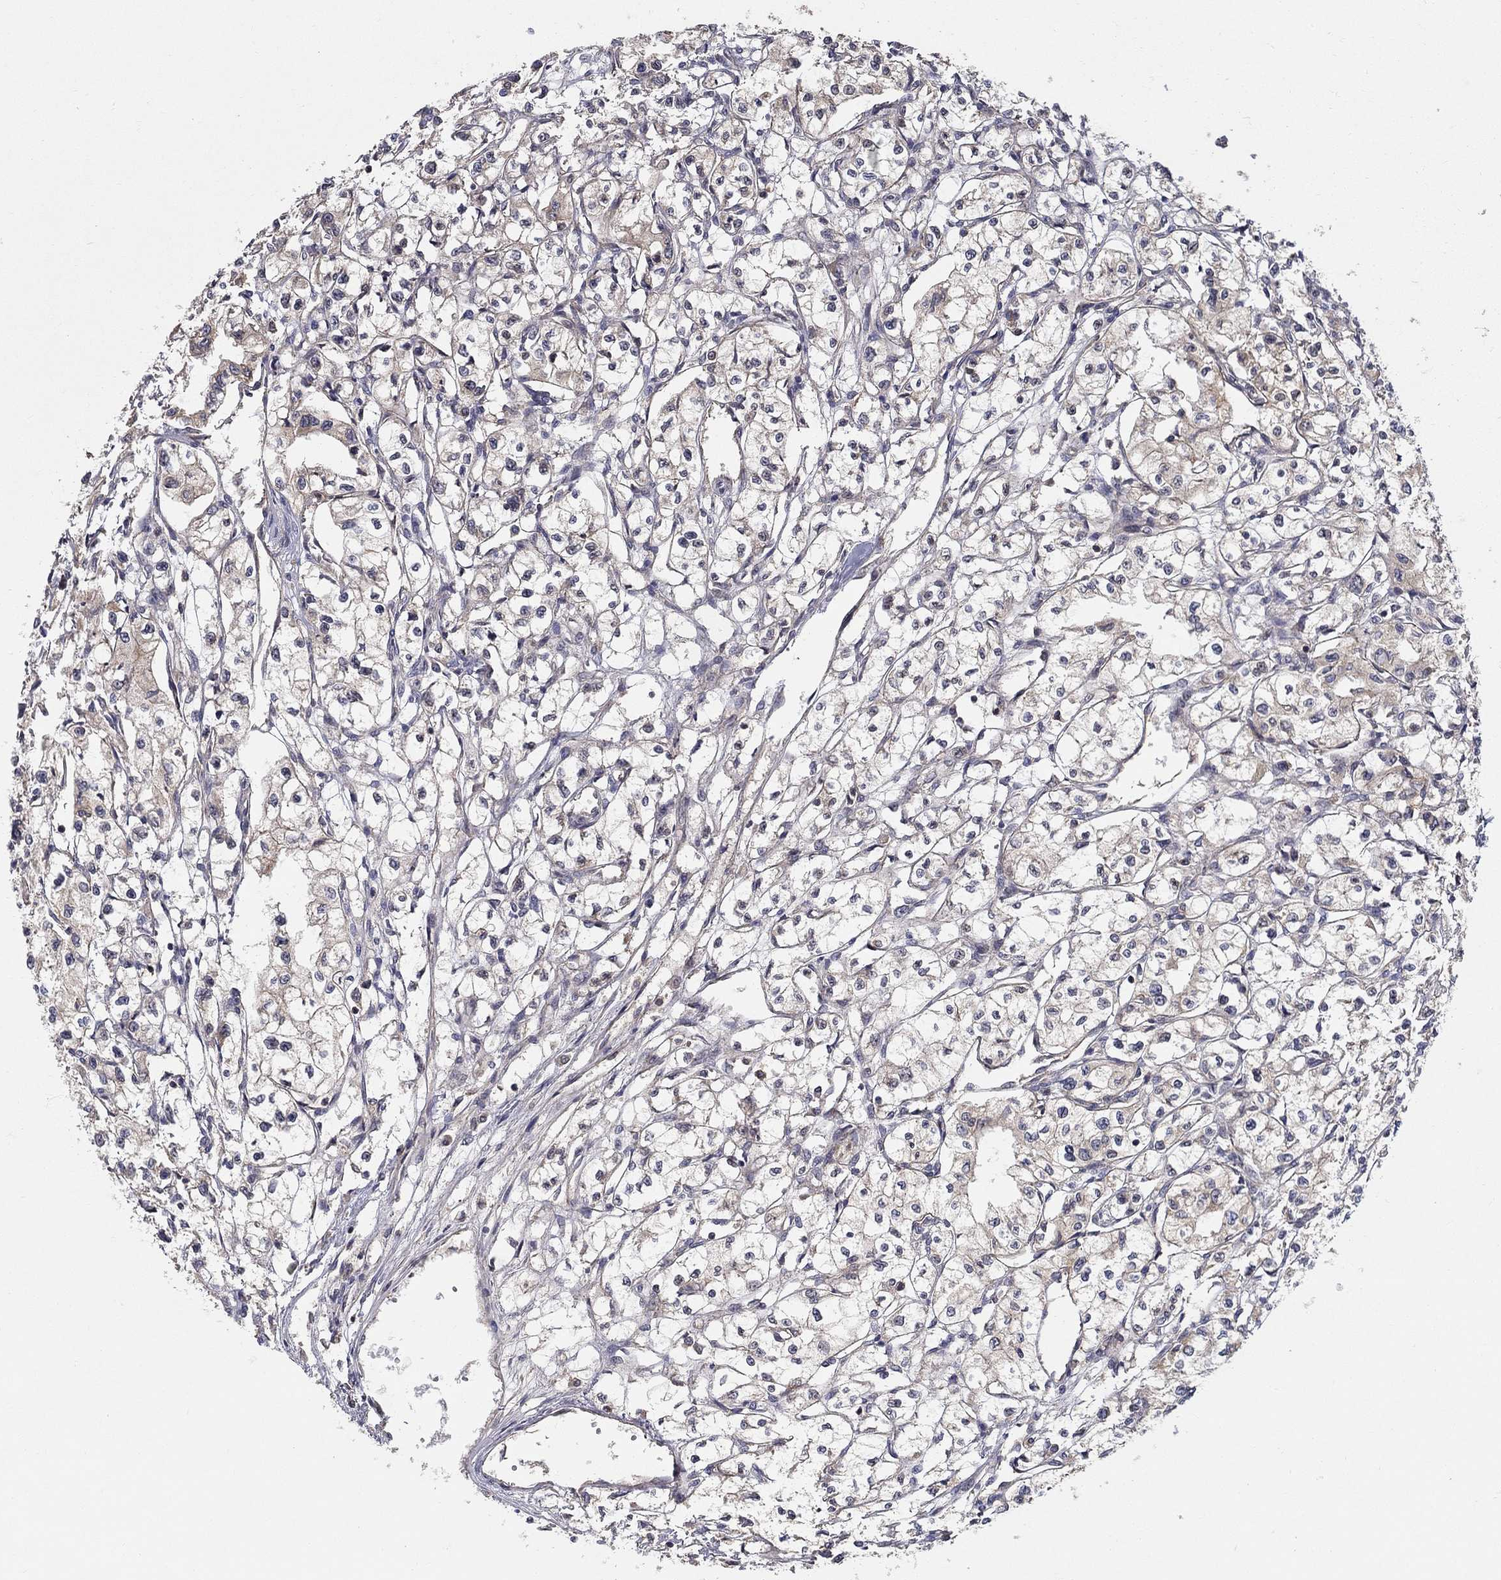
{"staining": {"intensity": "negative", "quantity": "none", "location": "none"}, "tissue": "renal cancer", "cell_type": "Tumor cells", "image_type": "cancer", "snomed": [{"axis": "morphology", "description": "Adenocarcinoma, NOS"}, {"axis": "topography", "description": "Kidney"}], "caption": "Immunohistochemistry micrograph of renal cancer (adenocarcinoma) stained for a protein (brown), which demonstrates no staining in tumor cells.", "gene": "BMERB1", "patient": {"sex": "male", "age": 56}}